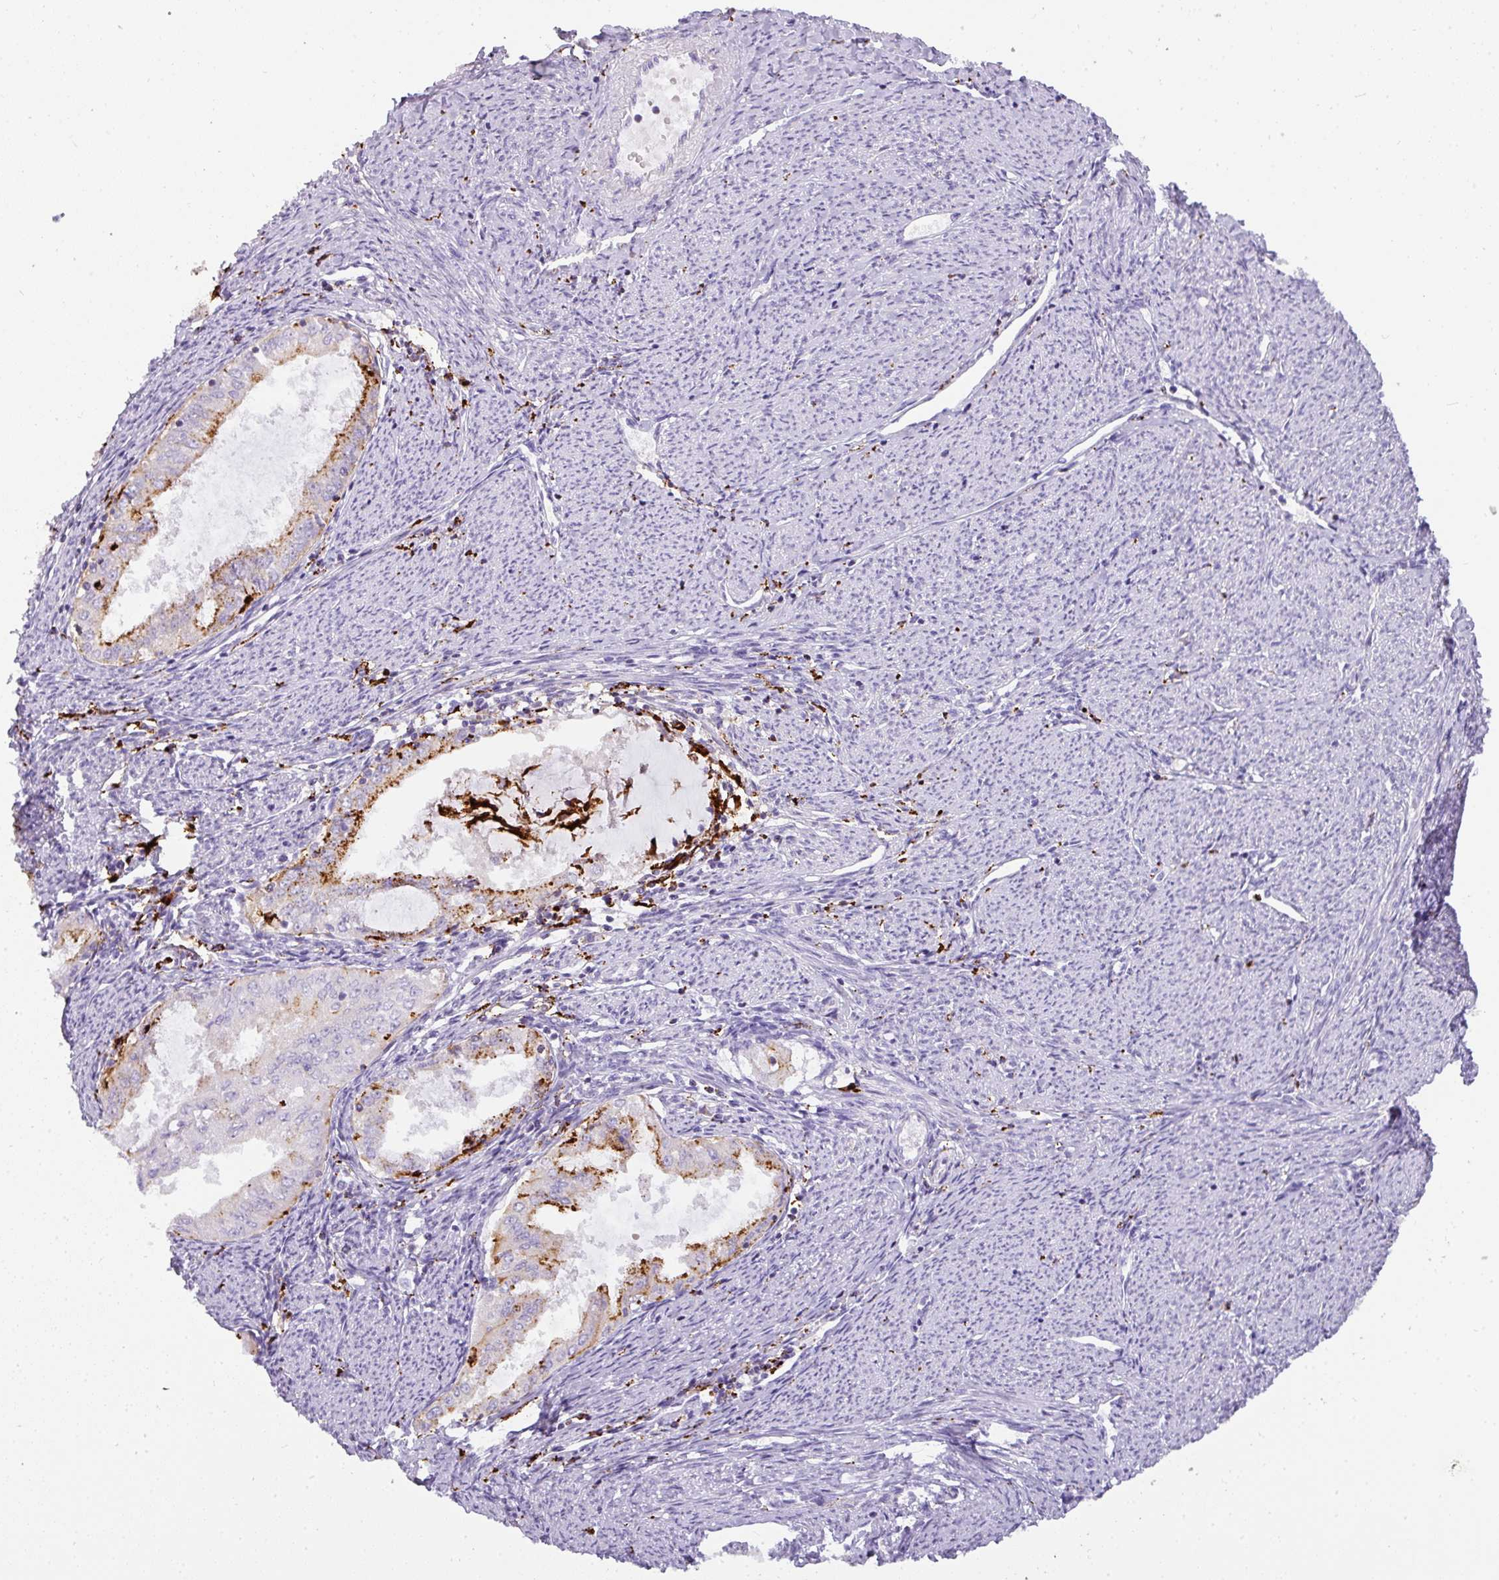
{"staining": {"intensity": "strong", "quantity": "<25%", "location": "cytoplasmic/membranous"}, "tissue": "endometrial cancer", "cell_type": "Tumor cells", "image_type": "cancer", "snomed": [{"axis": "morphology", "description": "Adenocarcinoma, NOS"}, {"axis": "topography", "description": "Endometrium"}], "caption": "Immunohistochemical staining of endometrial cancer (adenocarcinoma) demonstrates strong cytoplasmic/membranous protein staining in about <25% of tumor cells.", "gene": "MMACHC", "patient": {"sex": "female", "age": 70}}